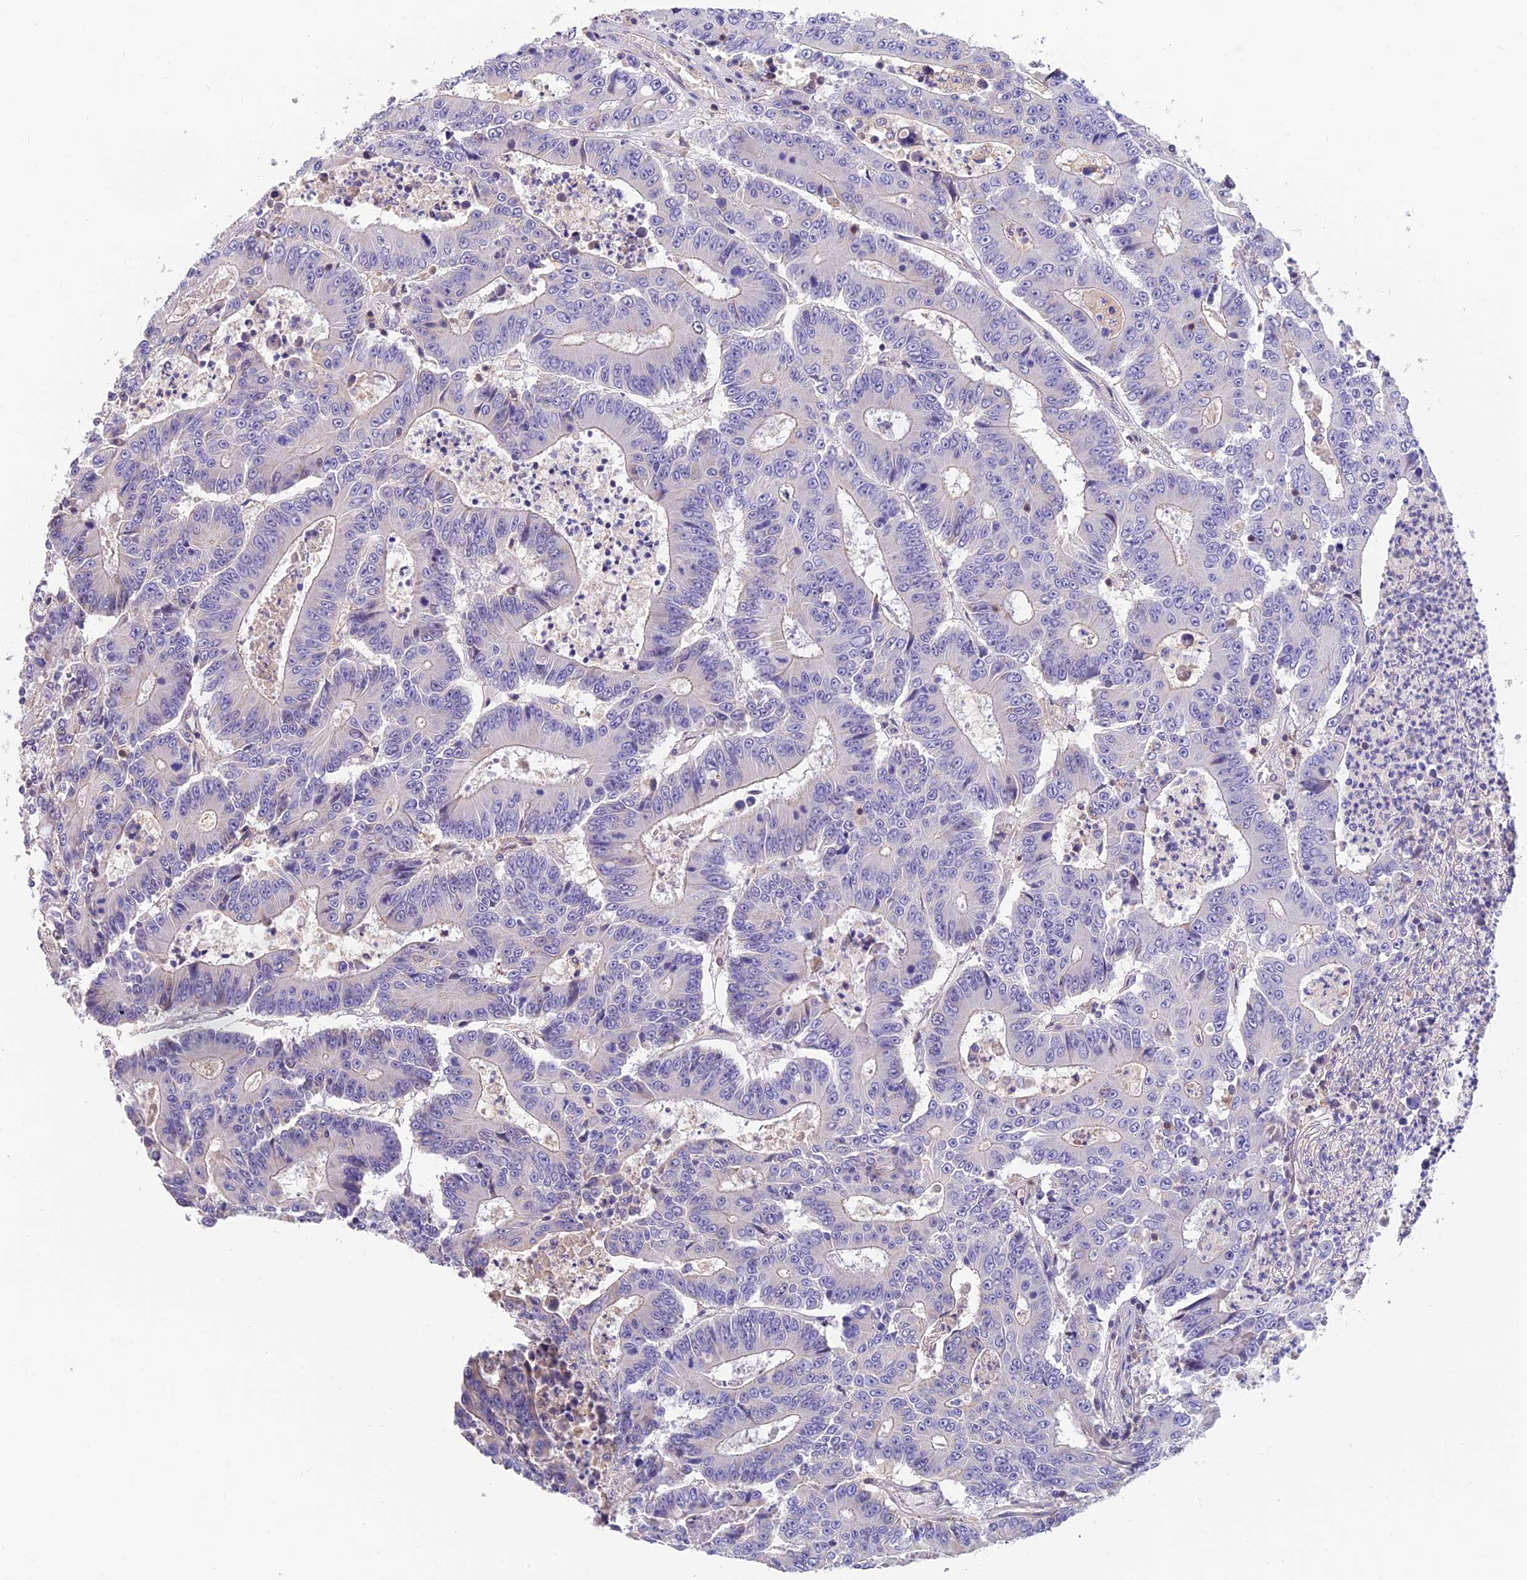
{"staining": {"intensity": "negative", "quantity": "none", "location": "none"}, "tissue": "colorectal cancer", "cell_type": "Tumor cells", "image_type": "cancer", "snomed": [{"axis": "morphology", "description": "Adenocarcinoma, NOS"}, {"axis": "topography", "description": "Colon"}], "caption": "An image of colorectal adenocarcinoma stained for a protein demonstrates no brown staining in tumor cells.", "gene": "LPXN", "patient": {"sex": "male", "age": 83}}